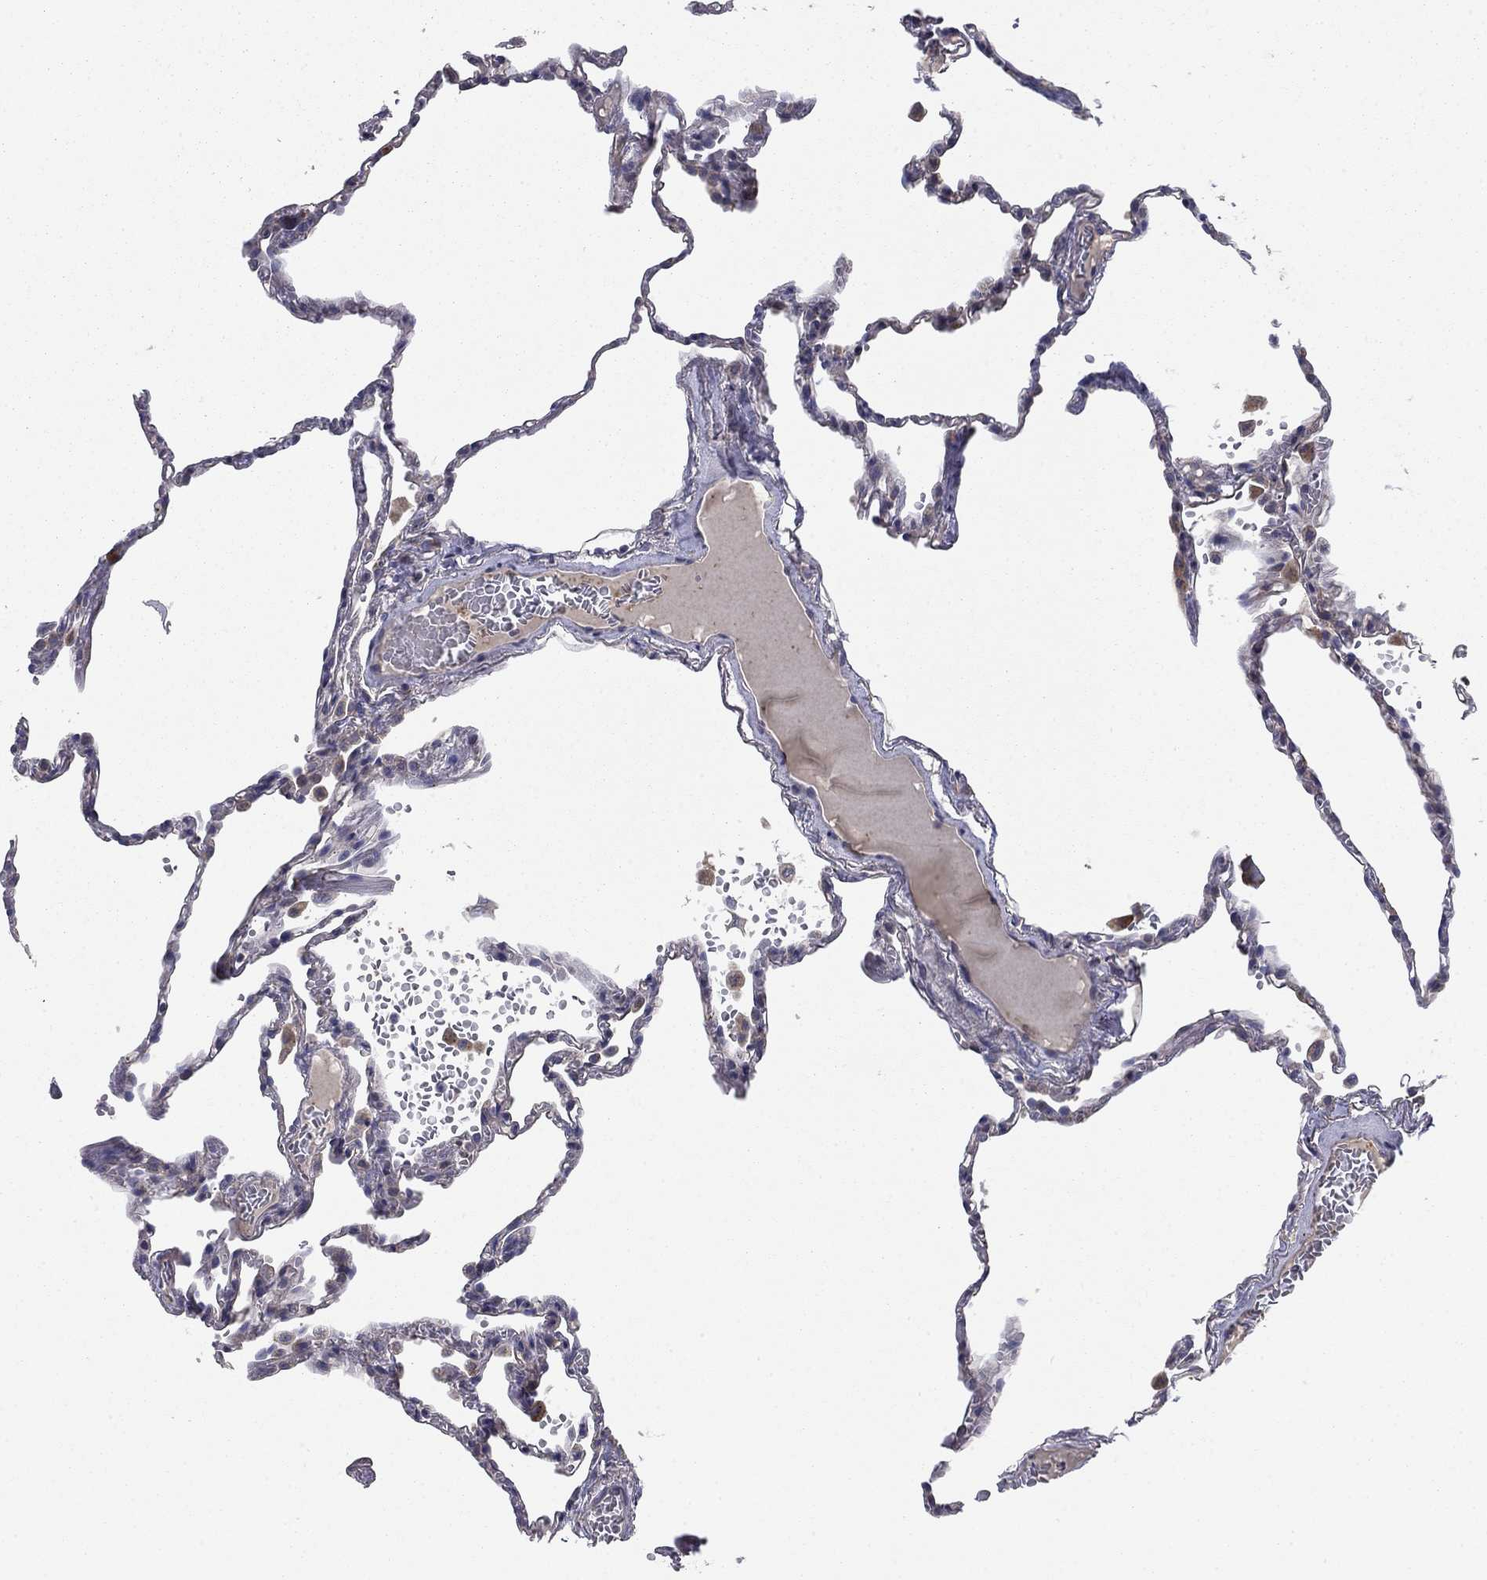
{"staining": {"intensity": "negative", "quantity": "none", "location": "none"}, "tissue": "lung", "cell_type": "Alveolar cells", "image_type": "normal", "snomed": [{"axis": "morphology", "description": "Normal tissue, NOS"}, {"axis": "topography", "description": "Lung"}], "caption": "High magnification brightfield microscopy of benign lung stained with DAB (3,3'-diaminobenzidine) (brown) and counterstained with hematoxylin (blue): alveolar cells show no significant positivity.", "gene": "MMAA", "patient": {"sex": "male", "age": 78}}